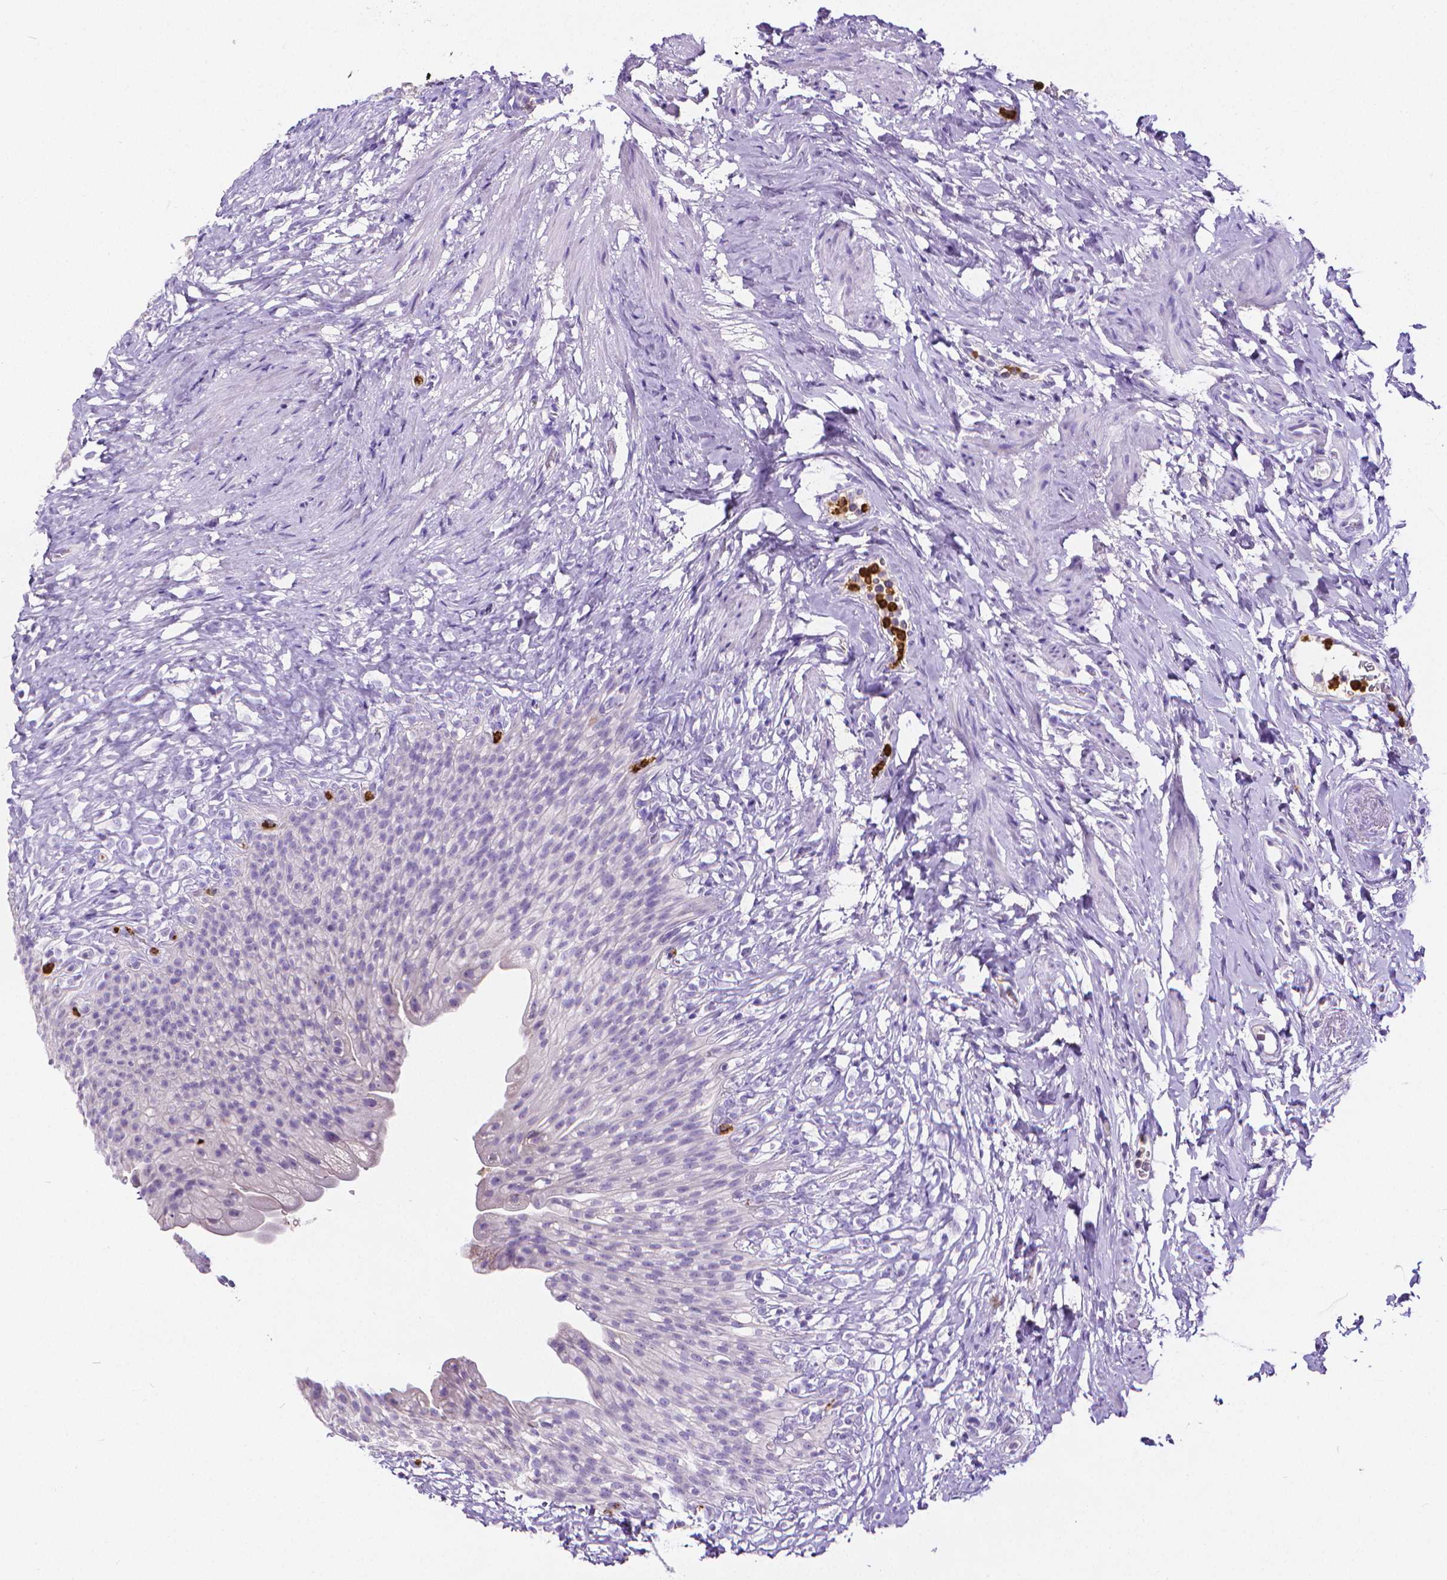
{"staining": {"intensity": "negative", "quantity": "none", "location": "none"}, "tissue": "urinary bladder", "cell_type": "Urothelial cells", "image_type": "normal", "snomed": [{"axis": "morphology", "description": "Normal tissue, NOS"}, {"axis": "topography", "description": "Urinary bladder"}, {"axis": "topography", "description": "Prostate"}], "caption": "The immunohistochemistry (IHC) photomicrograph has no significant staining in urothelial cells of urinary bladder. Brightfield microscopy of immunohistochemistry stained with DAB (3,3'-diaminobenzidine) (brown) and hematoxylin (blue), captured at high magnification.", "gene": "MMP9", "patient": {"sex": "male", "age": 76}}